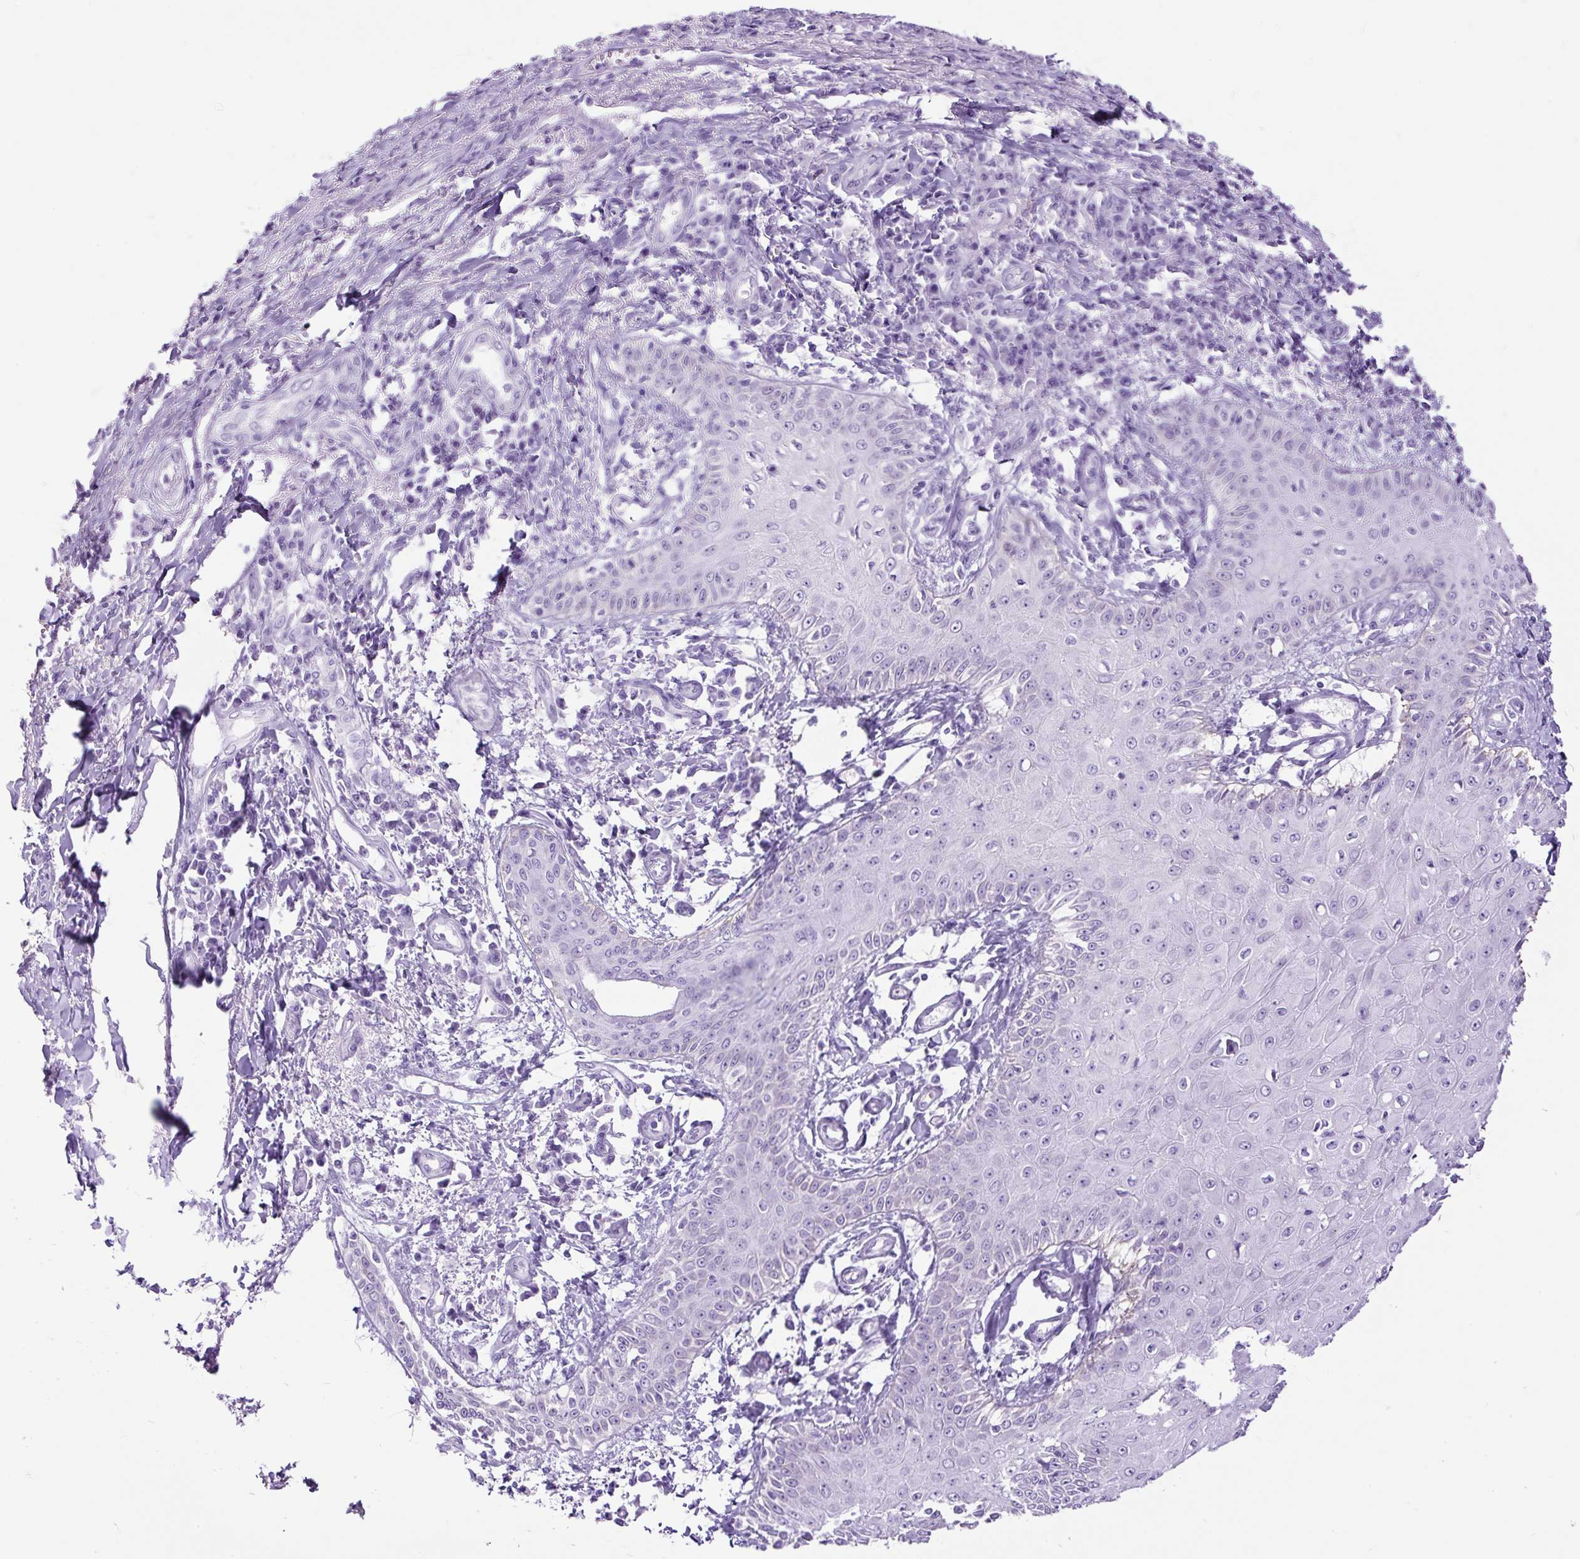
{"staining": {"intensity": "negative", "quantity": "none", "location": "none"}, "tissue": "skin cancer", "cell_type": "Tumor cells", "image_type": "cancer", "snomed": [{"axis": "morphology", "description": "Squamous cell carcinoma, NOS"}, {"axis": "topography", "description": "Skin"}], "caption": "Micrograph shows no significant protein positivity in tumor cells of skin cancer. (Immunohistochemistry, brightfield microscopy, high magnification).", "gene": "PDIA2", "patient": {"sex": "male", "age": 70}}